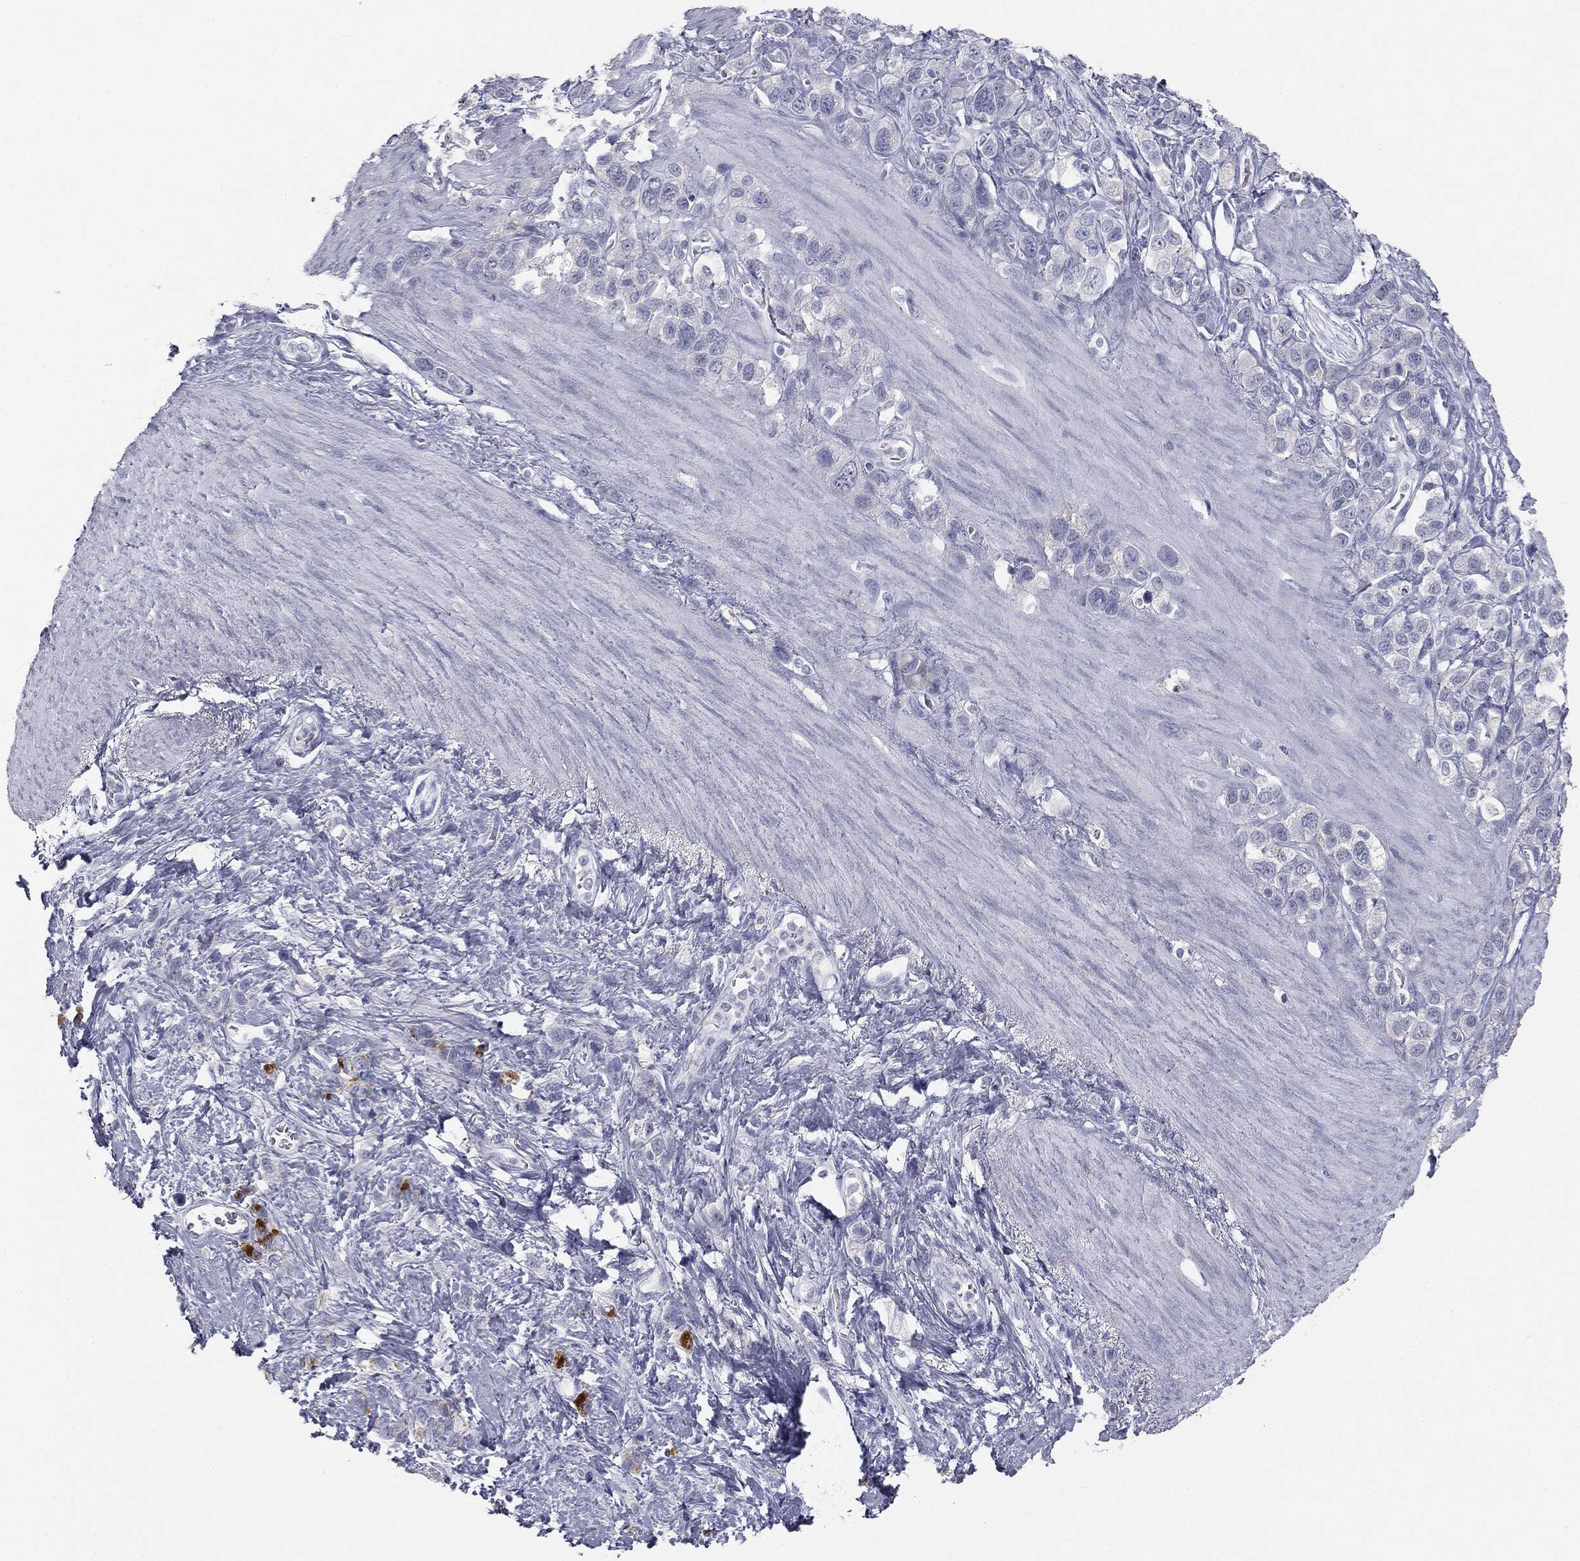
{"staining": {"intensity": "strong", "quantity": "<25%", "location": "cytoplasmic/membranous"}, "tissue": "stomach cancer", "cell_type": "Tumor cells", "image_type": "cancer", "snomed": [{"axis": "morphology", "description": "Adenocarcinoma, NOS"}, {"axis": "topography", "description": "Stomach"}], "caption": "High-power microscopy captured an immunohistochemistry (IHC) photomicrograph of adenocarcinoma (stomach), revealing strong cytoplasmic/membranous expression in approximately <25% of tumor cells. (DAB (3,3'-diaminobenzidine) = brown stain, brightfield microscopy at high magnification).", "gene": "MUC5AC", "patient": {"sex": "female", "age": 65}}